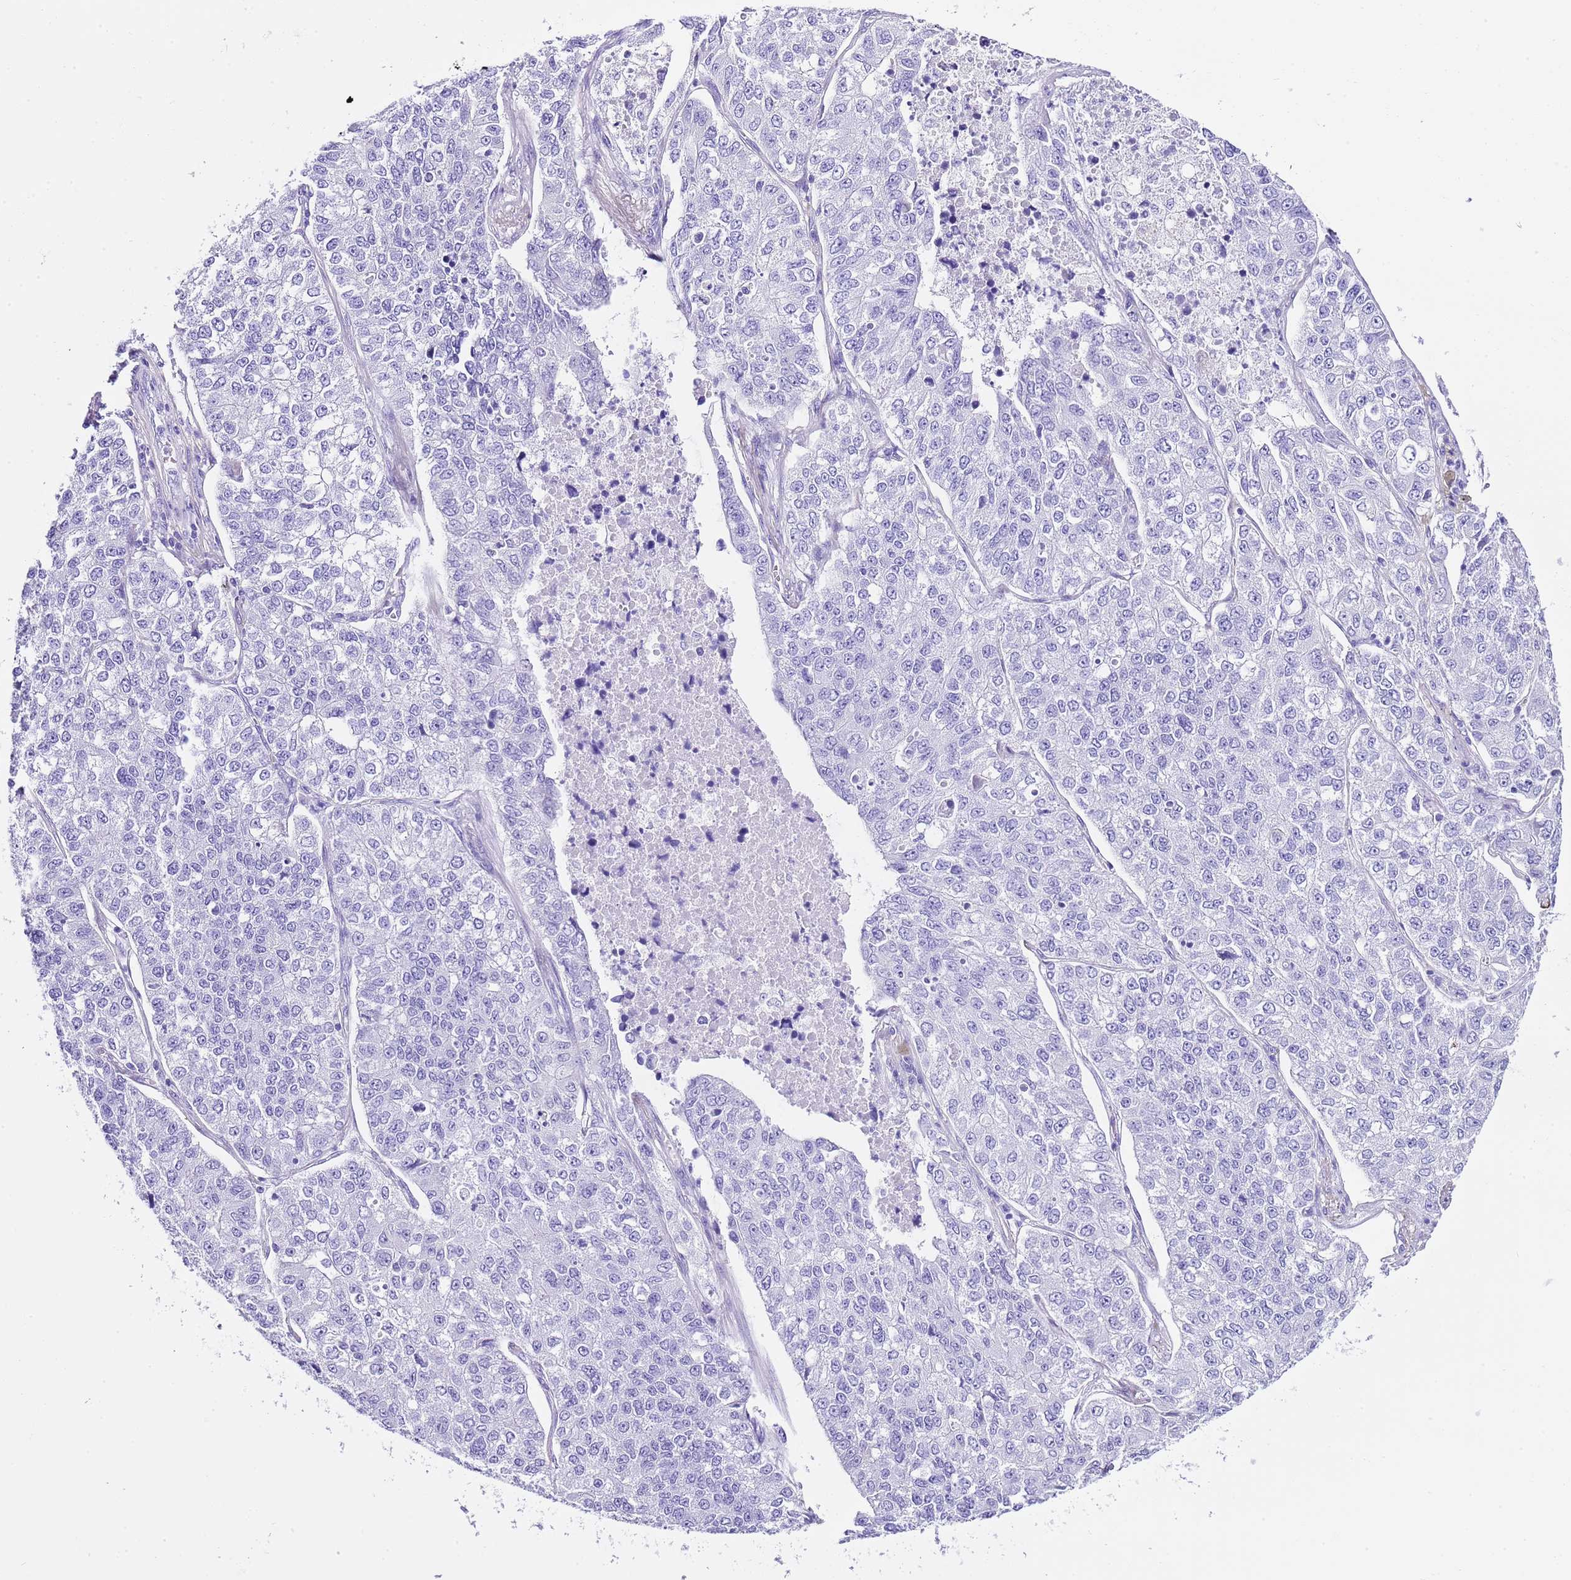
{"staining": {"intensity": "negative", "quantity": "none", "location": "none"}, "tissue": "lung cancer", "cell_type": "Tumor cells", "image_type": "cancer", "snomed": [{"axis": "morphology", "description": "Adenocarcinoma, NOS"}, {"axis": "topography", "description": "Lung"}], "caption": "Lung cancer was stained to show a protein in brown. There is no significant staining in tumor cells.", "gene": "KCNC1", "patient": {"sex": "male", "age": 49}}